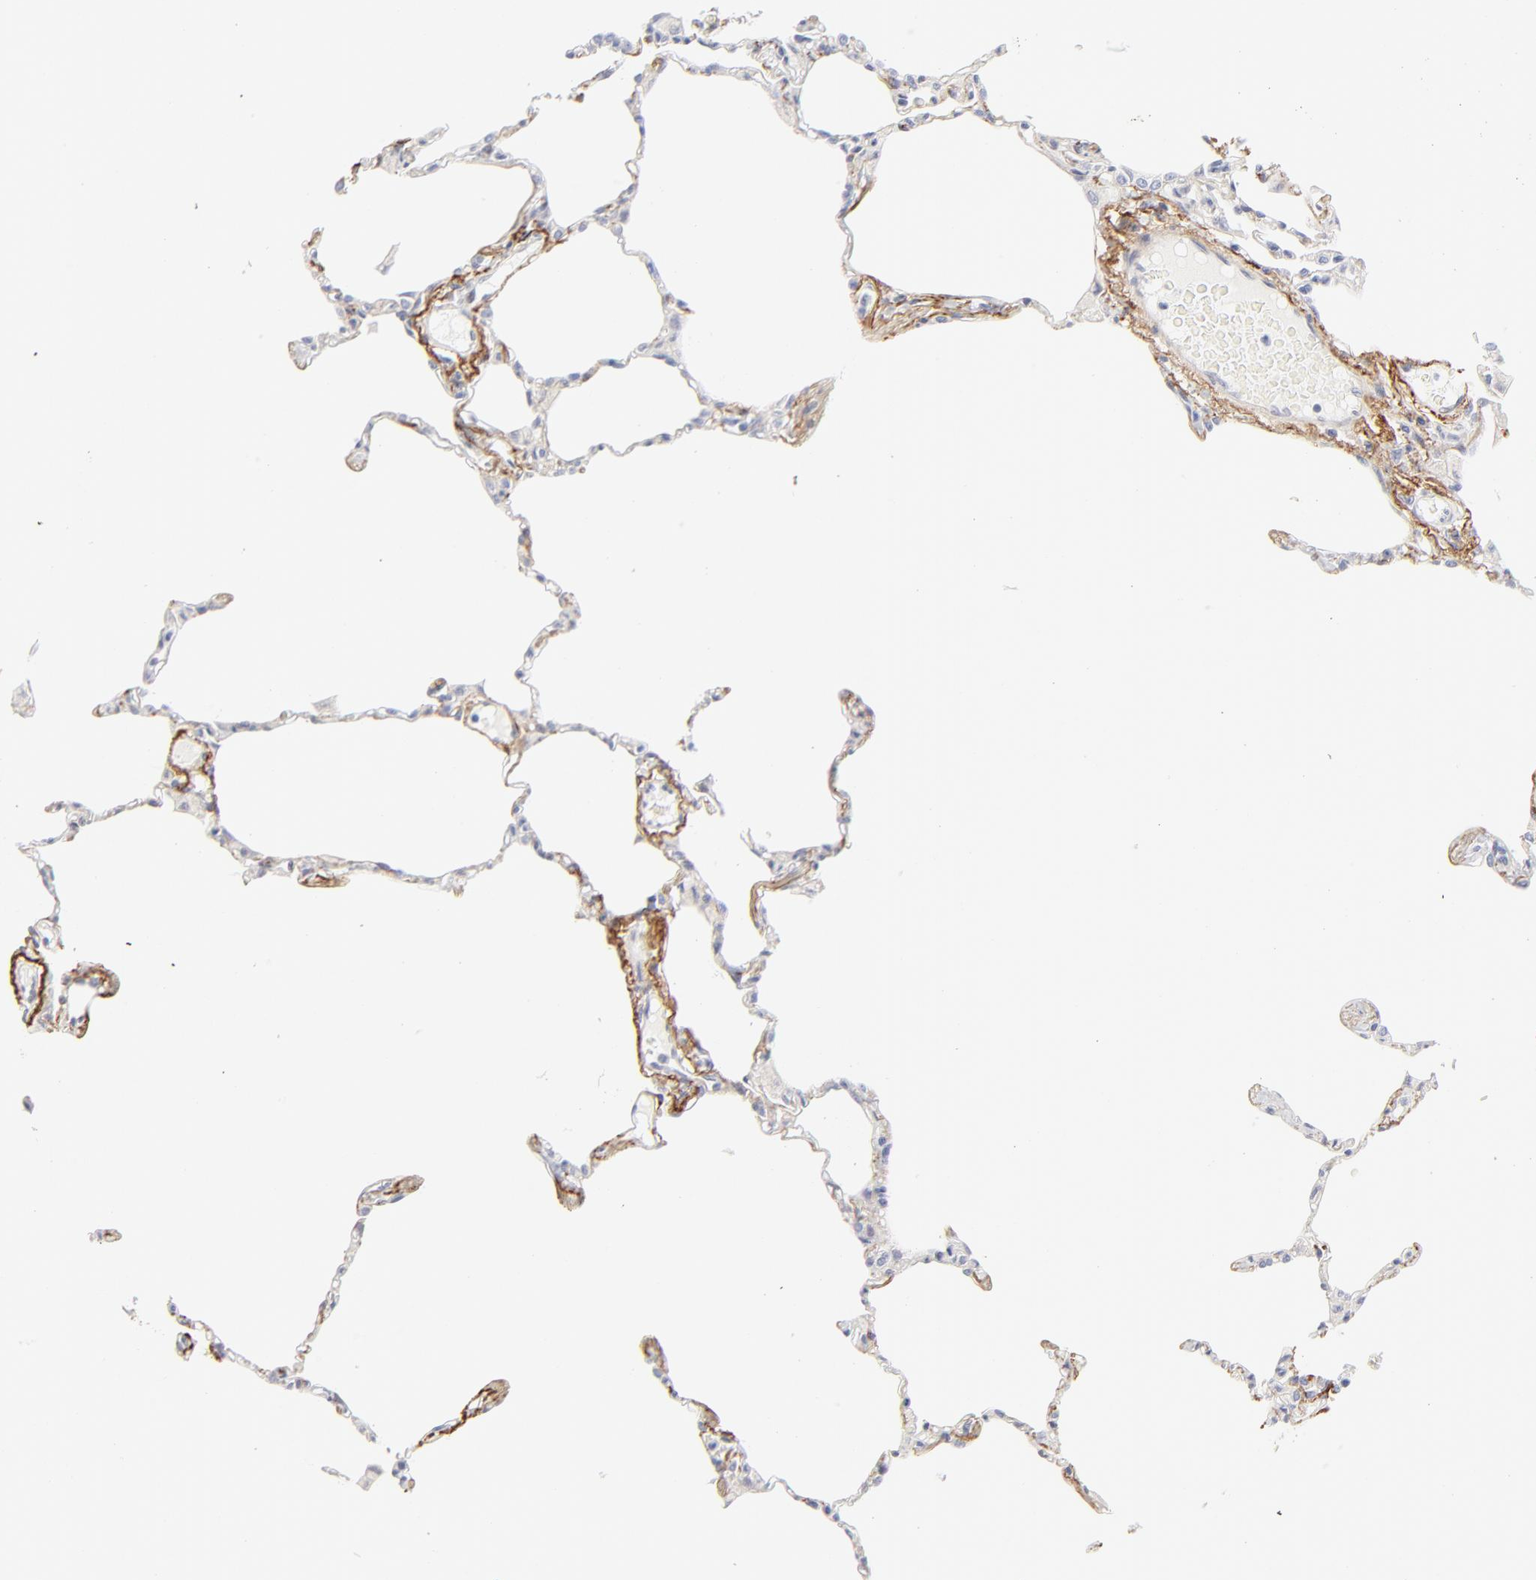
{"staining": {"intensity": "strong", "quantity": ">75%", "location": "cytoplasmic/membranous"}, "tissue": "lung", "cell_type": "Alveolar cells", "image_type": "normal", "snomed": [{"axis": "morphology", "description": "Normal tissue, NOS"}, {"axis": "topography", "description": "Lung"}], "caption": "Protein expression by IHC exhibits strong cytoplasmic/membranous expression in approximately >75% of alveolar cells in normal lung. Nuclei are stained in blue.", "gene": "NPNT", "patient": {"sex": "female", "age": 49}}